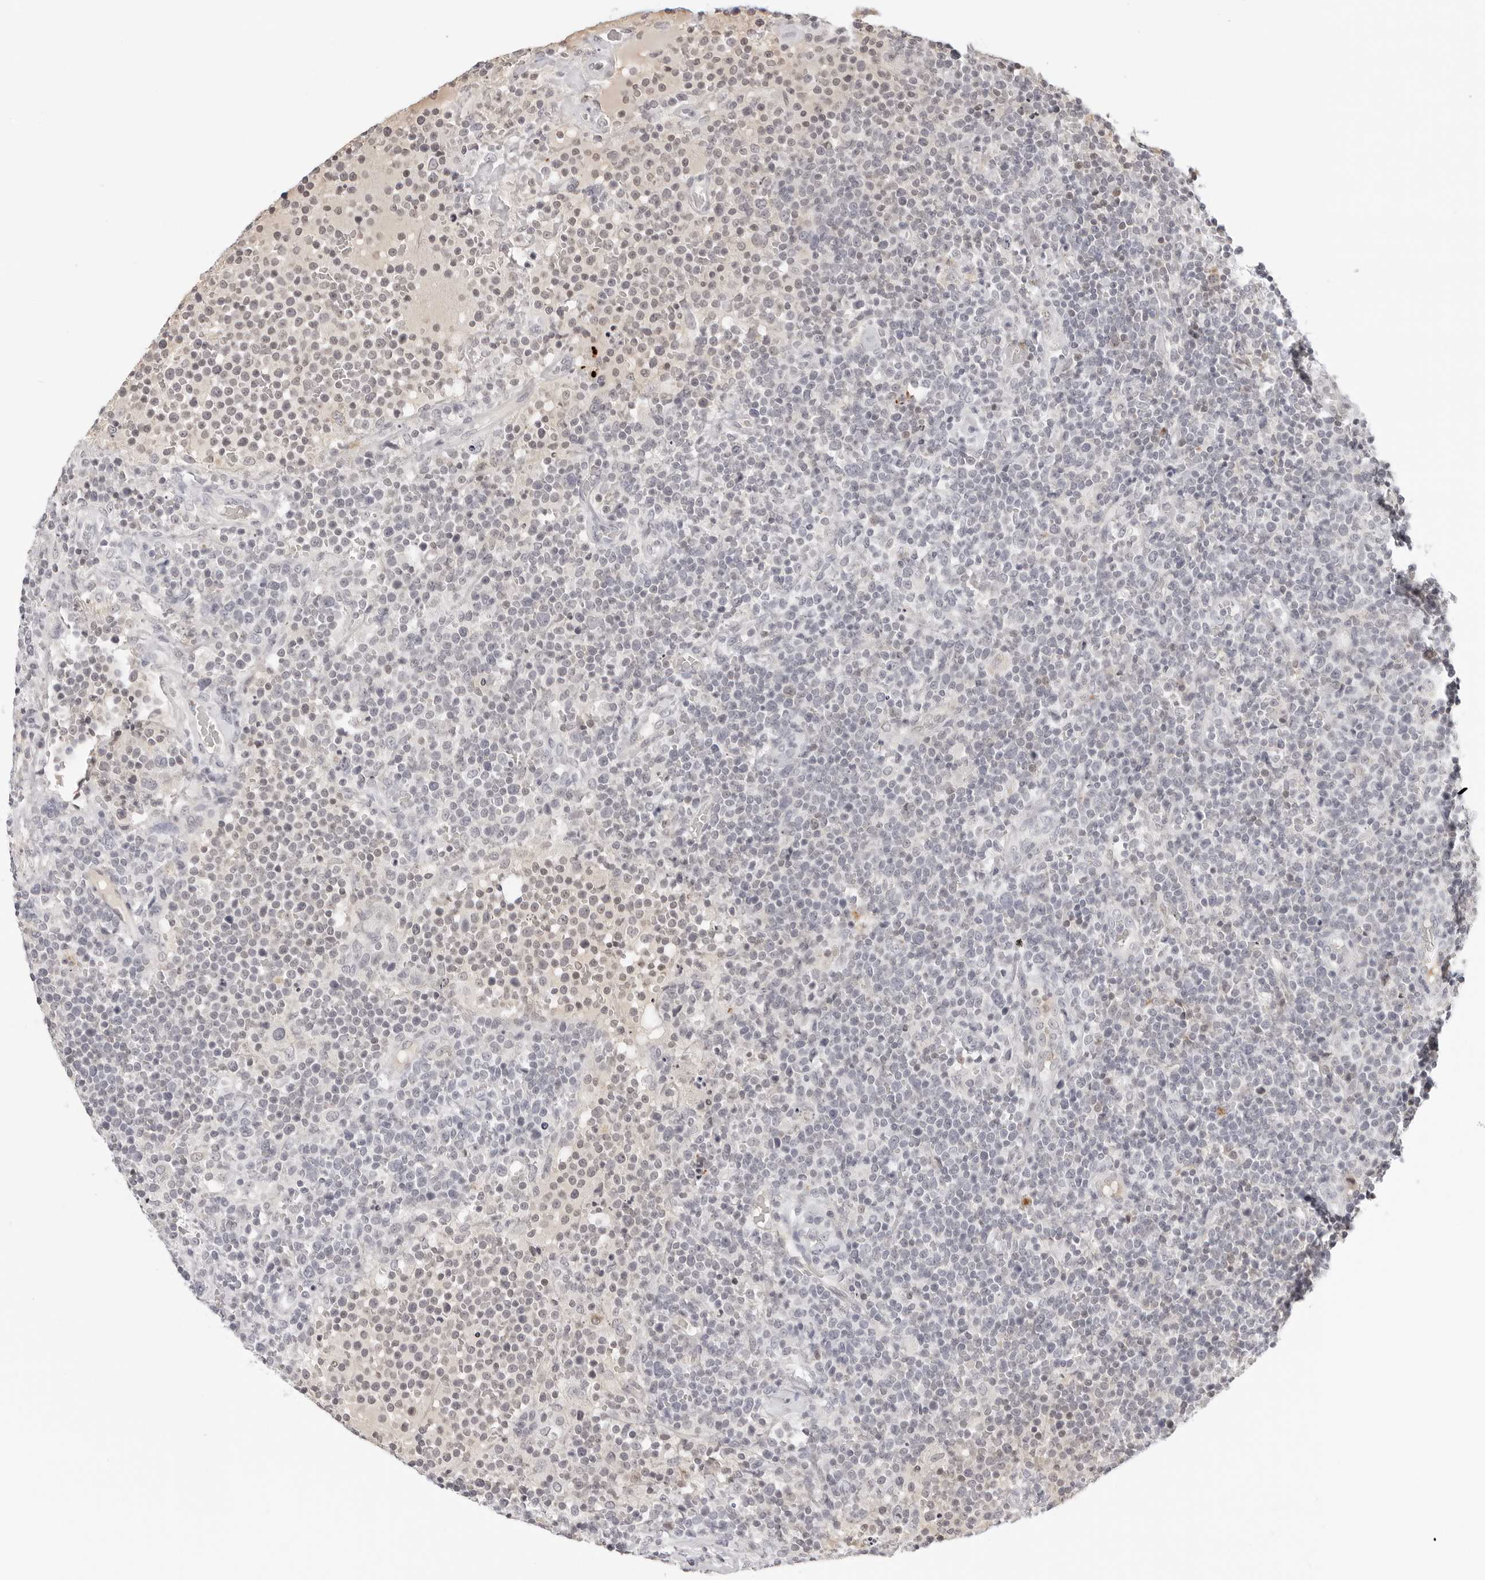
{"staining": {"intensity": "negative", "quantity": "none", "location": "none"}, "tissue": "lymphoma", "cell_type": "Tumor cells", "image_type": "cancer", "snomed": [{"axis": "morphology", "description": "Malignant lymphoma, non-Hodgkin's type, High grade"}, {"axis": "topography", "description": "Lymph node"}], "caption": "Immunohistochemistry (IHC) of human high-grade malignant lymphoma, non-Hodgkin's type demonstrates no staining in tumor cells. (DAB immunohistochemistry (IHC) with hematoxylin counter stain).", "gene": "STRADB", "patient": {"sex": "male", "age": 61}}